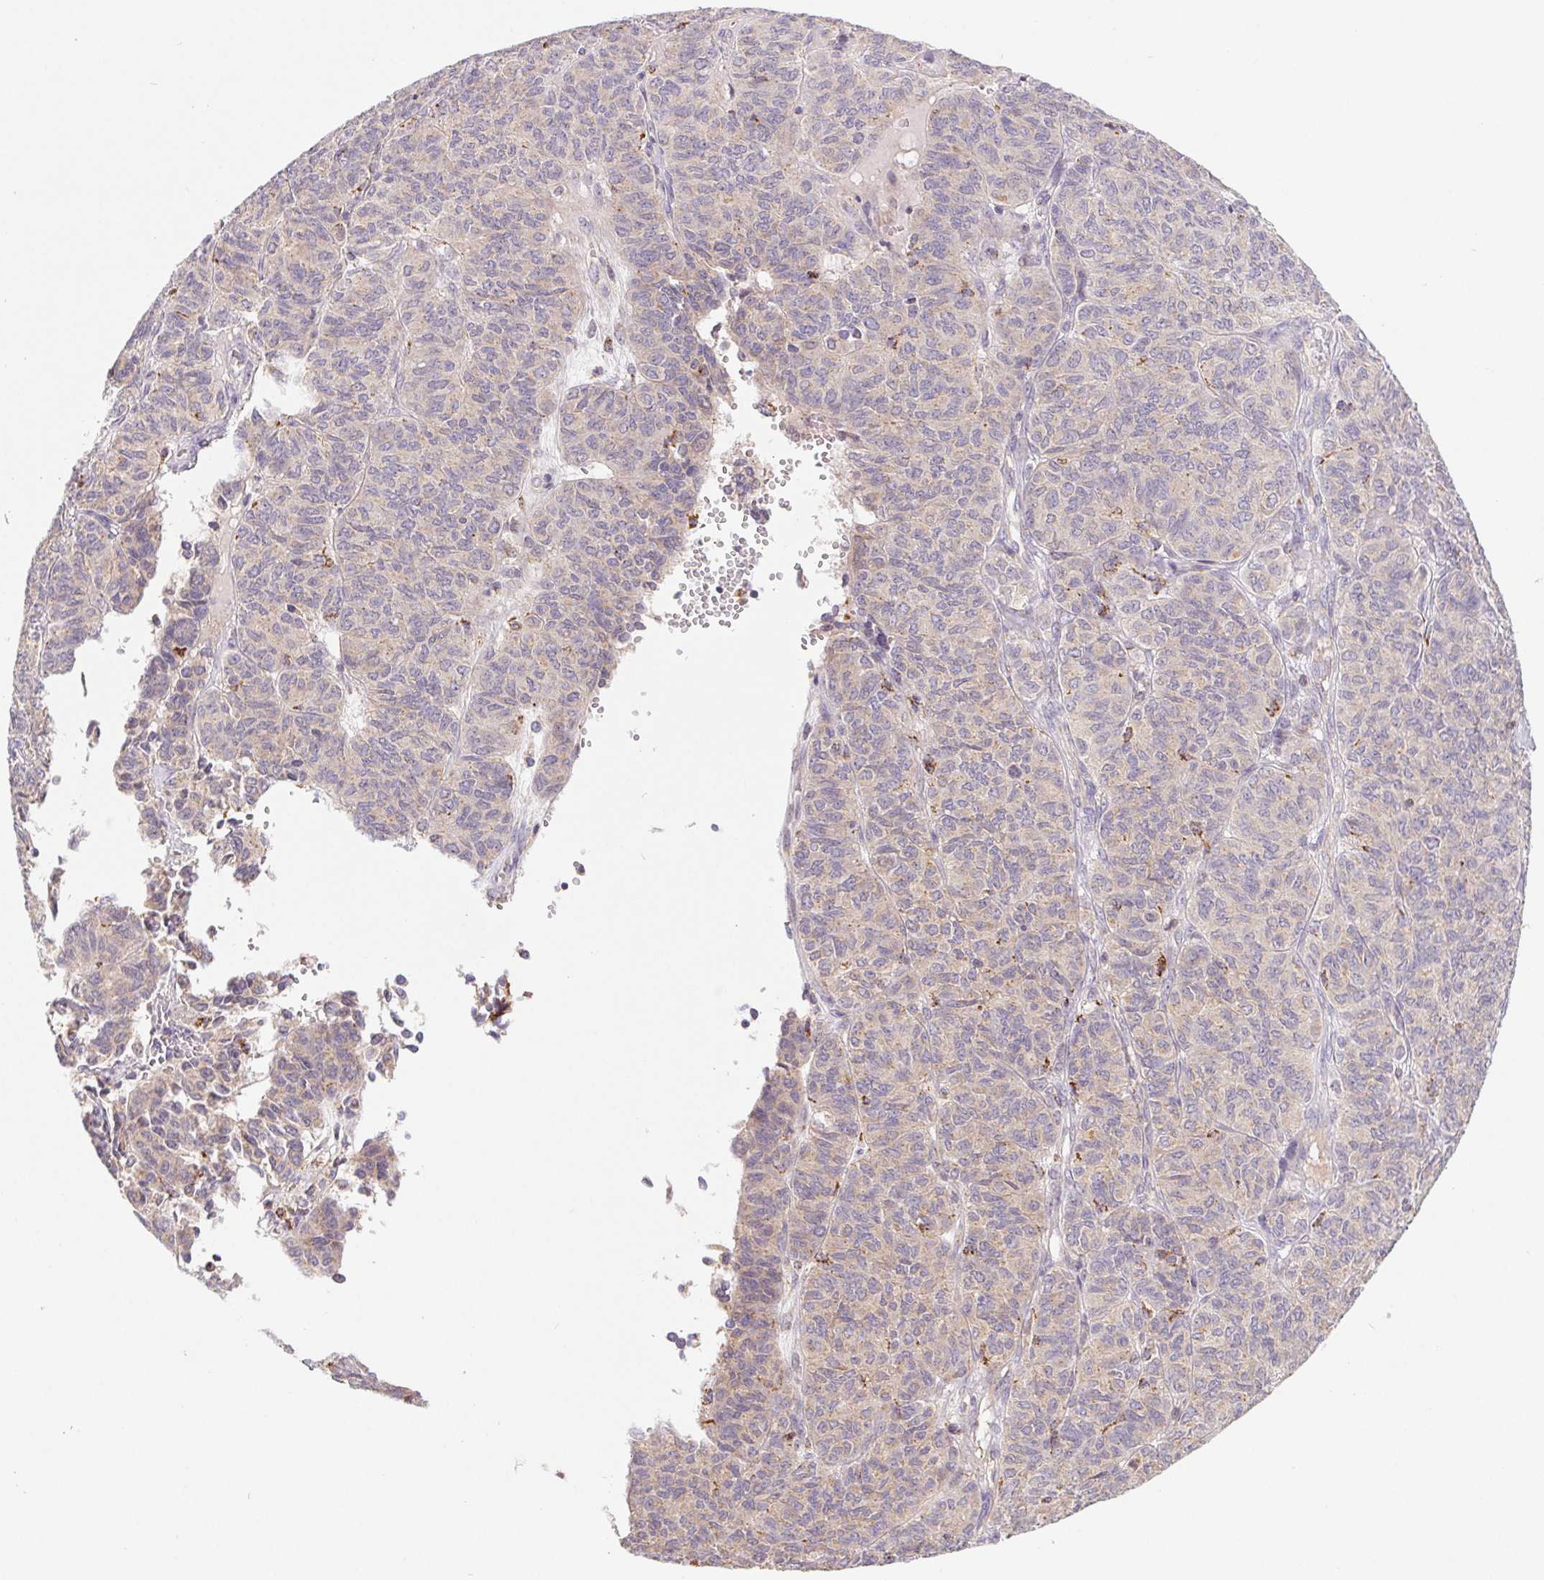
{"staining": {"intensity": "negative", "quantity": "none", "location": "none"}, "tissue": "ovarian cancer", "cell_type": "Tumor cells", "image_type": "cancer", "snomed": [{"axis": "morphology", "description": "Carcinoma, endometroid"}, {"axis": "topography", "description": "Ovary"}], "caption": "Immunohistochemistry (IHC) histopathology image of ovarian cancer stained for a protein (brown), which shows no expression in tumor cells.", "gene": "EMC6", "patient": {"sex": "female", "age": 80}}